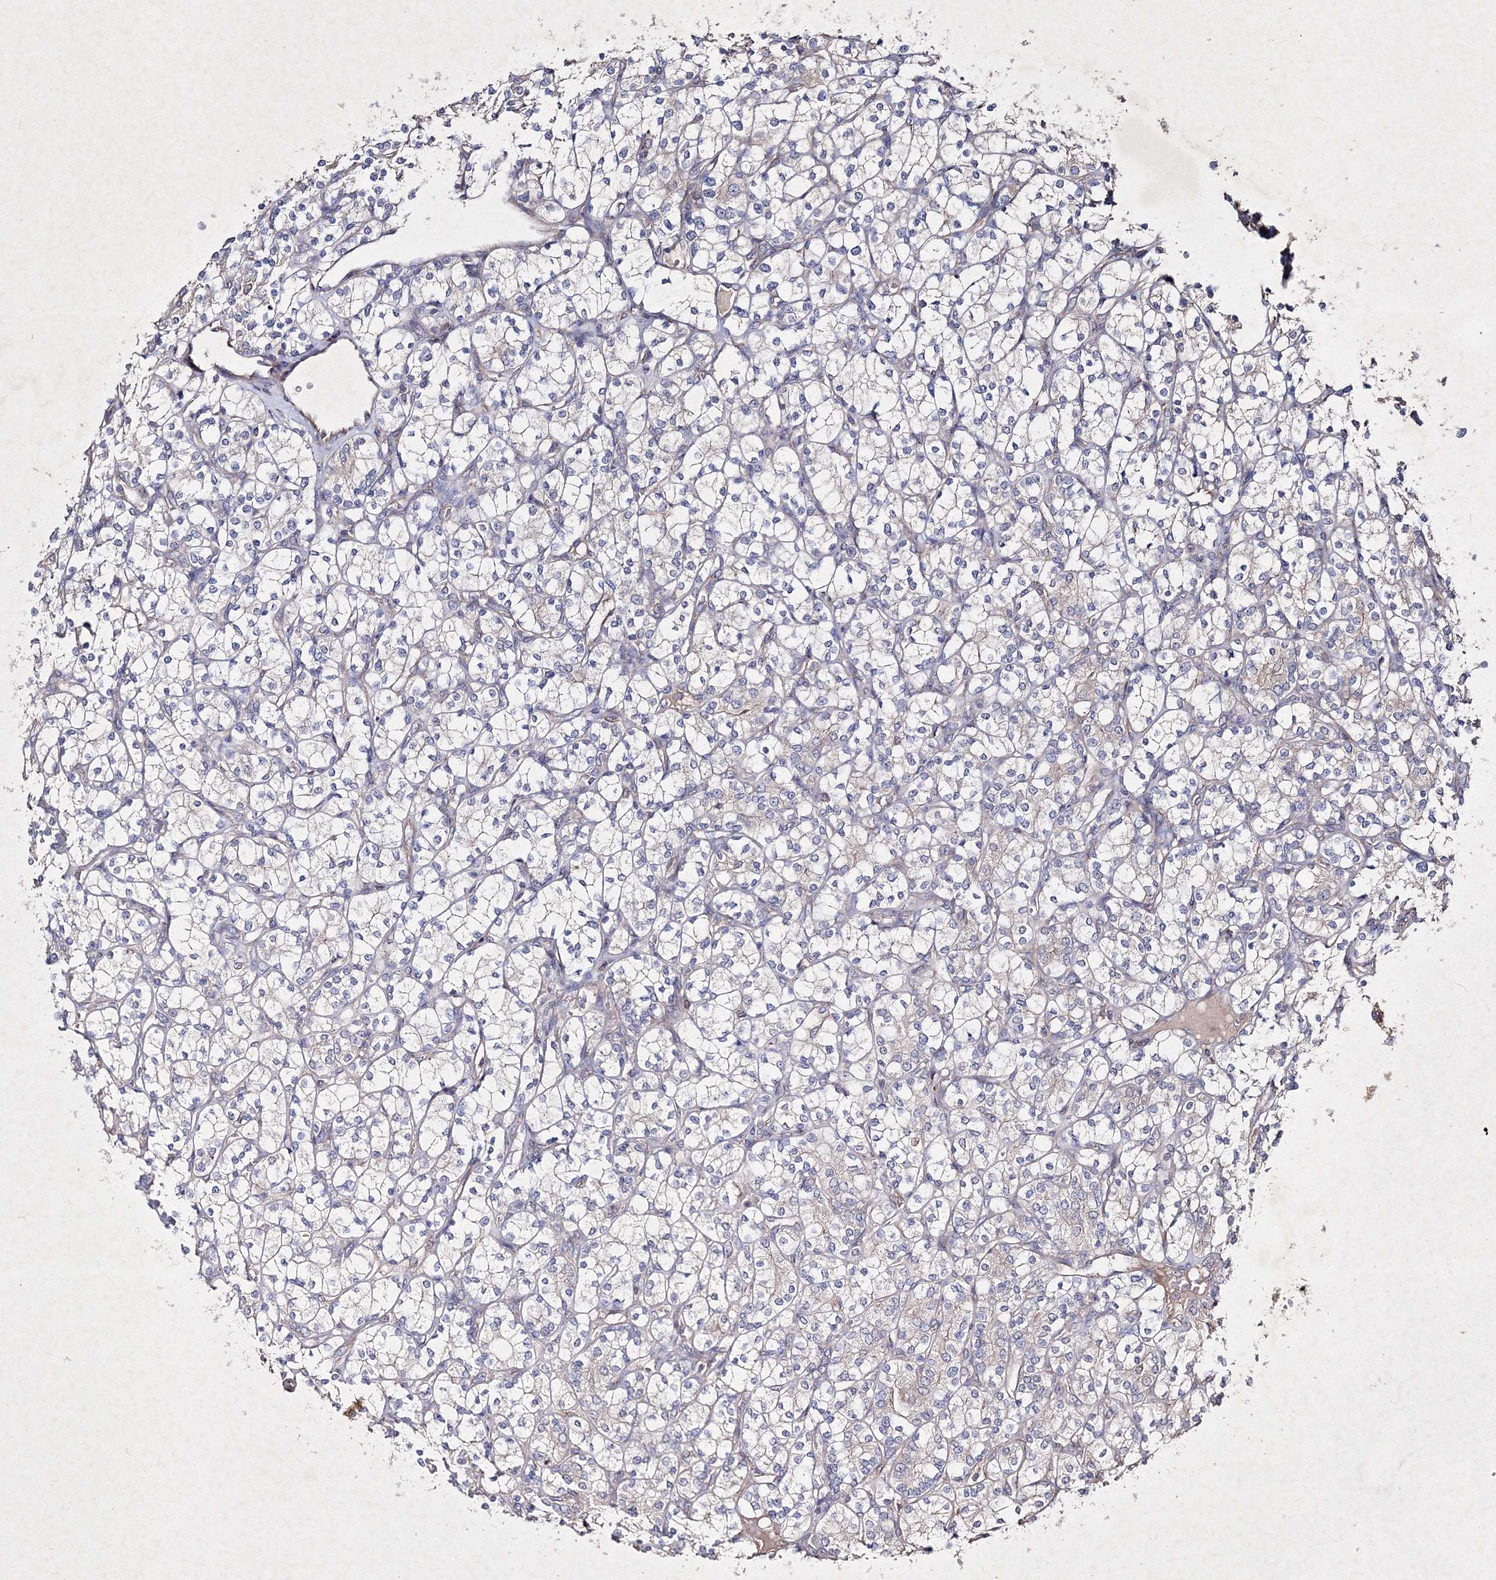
{"staining": {"intensity": "negative", "quantity": "none", "location": "none"}, "tissue": "renal cancer", "cell_type": "Tumor cells", "image_type": "cancer", "snomed": [{"axis": "morphology", "description": "Adenocarcinoma, NOS"}, {"axis": "topography", "description": "Kidney"}], "caption": "Immunohistochemical staining of human renal cancer shows no significant positivity in tumor cells.", "gene": "GFM1", "patient": {"sex": "male", "age": 77}}